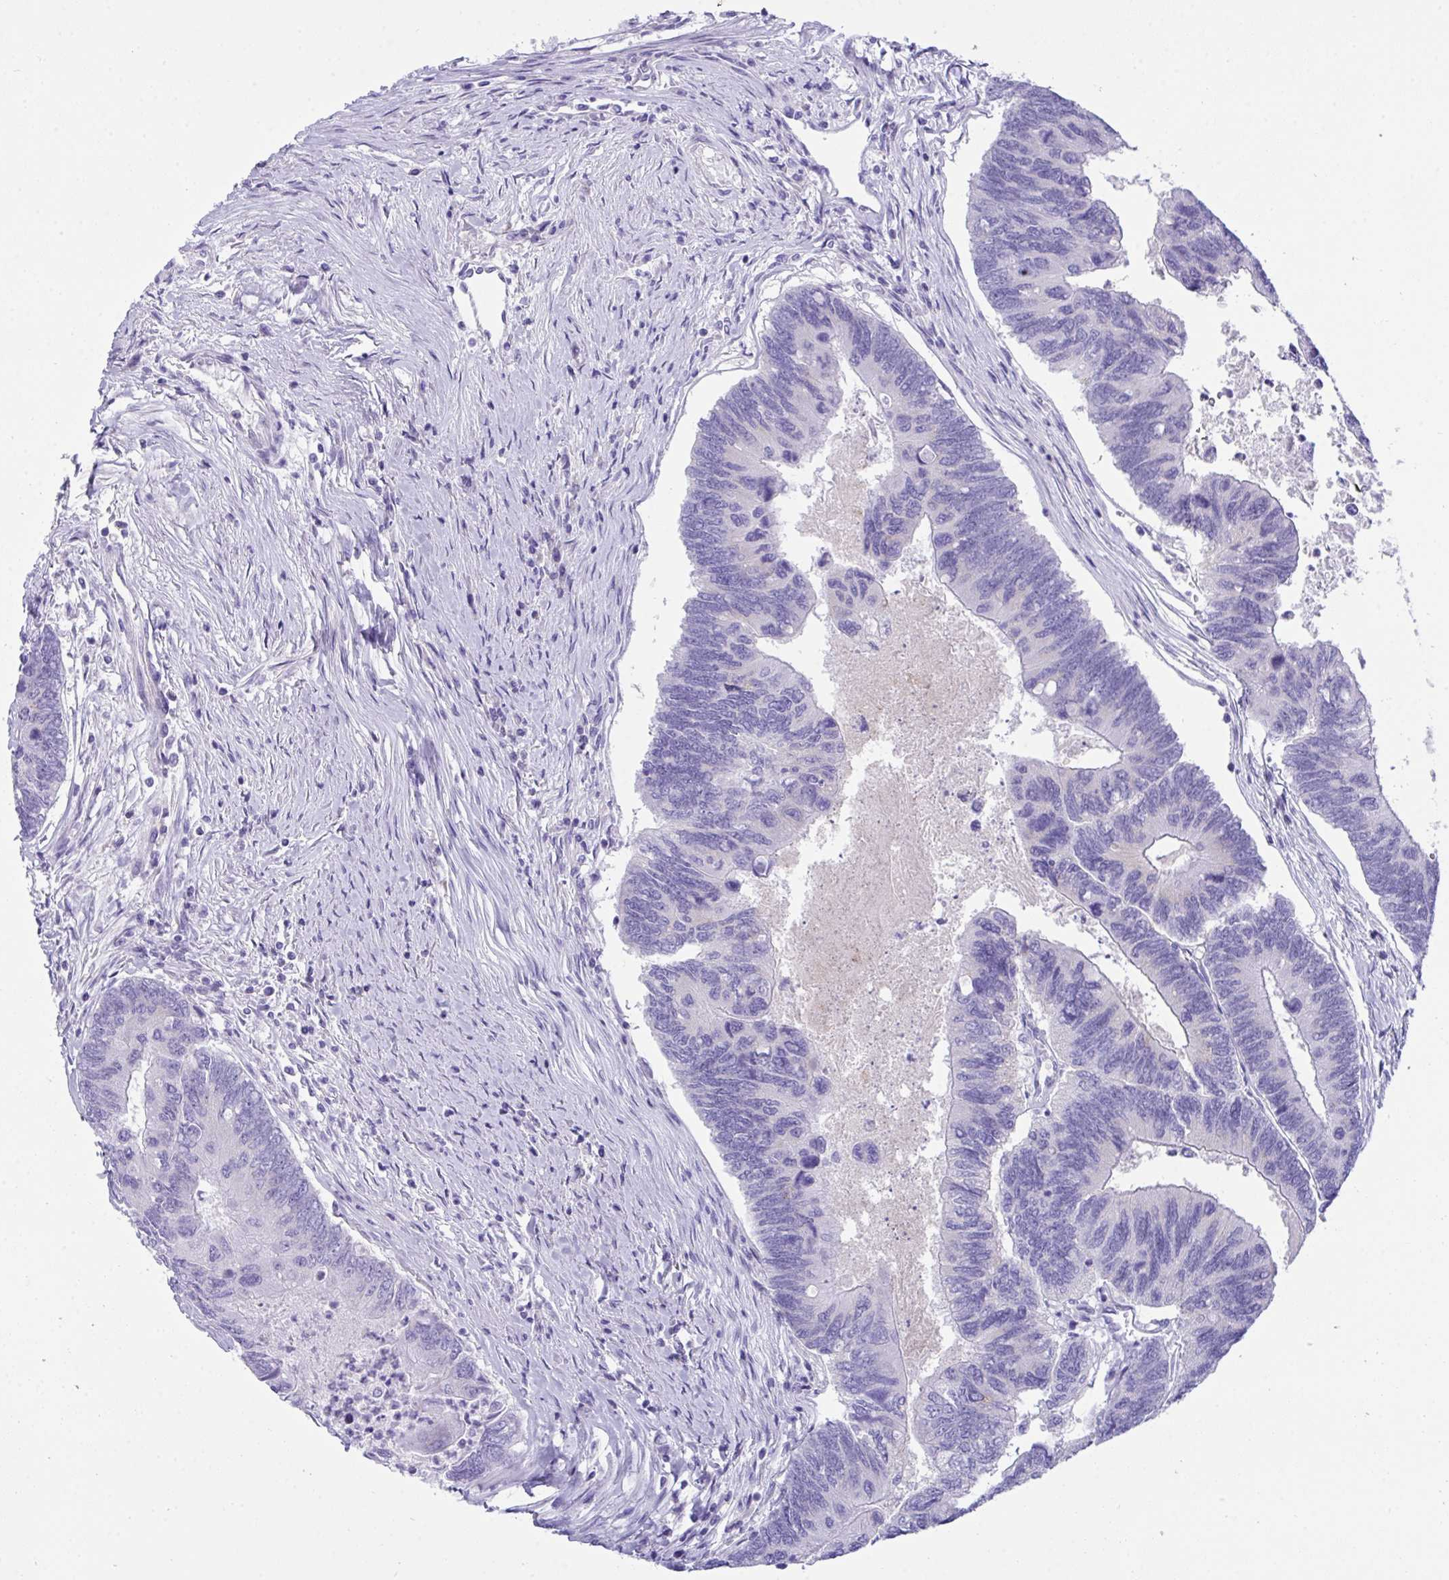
{"staining": {"intensity": "negative", "quantity": "none", "location": "none"}, "tissue": "colorectal cancer", "cell_type": "Tumor cells", "image_type": "cancer", "snomed": [{"axis": "morphology", "description": "Adenocarcinoma, NOS"}, {"axis": "topography", "description": "Colon"}], "caption": "Immunohistochemistry of colorectal adenocarcinoma exhibits no positivity in tumor cells.", "gene": "TMEM106B", "patient": {"sex": "female", "age": 67}}